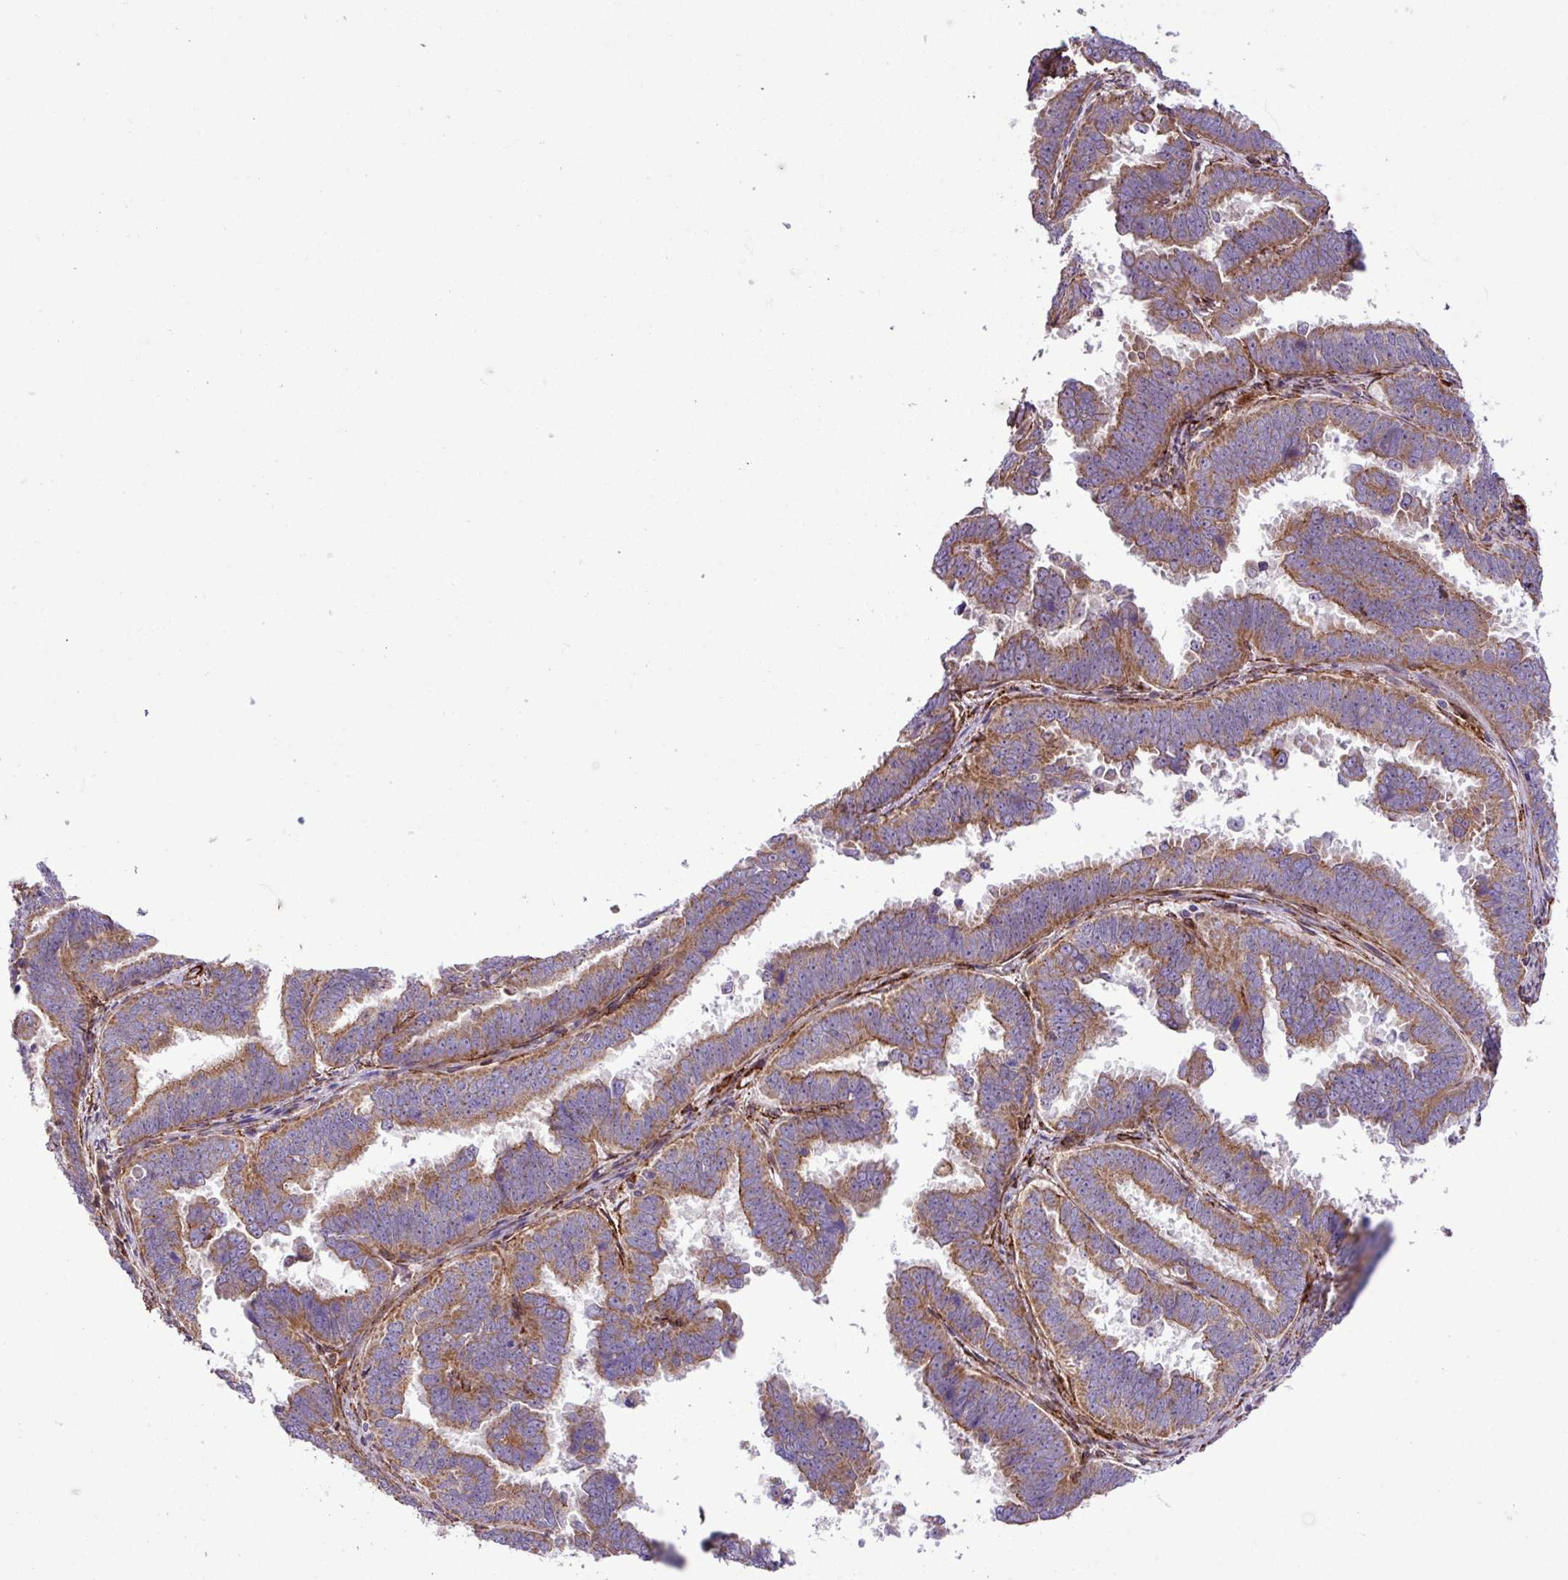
{"staining": {"intensity": "moderate", "quantity": ">75%", "location": "cytoplasmic/membranous"}, "tissue": "endometrial cancer", "cell_type": "Tumor cells", "image_type": "cancer", "snomed": [{"axis": "morphology", "description": "Adenocarcinoma, NOS"}, {"axis": "topography", "description": "Endometrium"}], "caption": "Adenocarcinoma (endometrial) was stained to show a protein in brown. There is medium levels of moderate cytoplasmic/membranous staining in approximately >75% of tumor cells. (brown staining indicates protein expression, while blue staining denotes nuclei).", "gene": "FAM47E", "patient": {"sex": "female", "age": 75}}